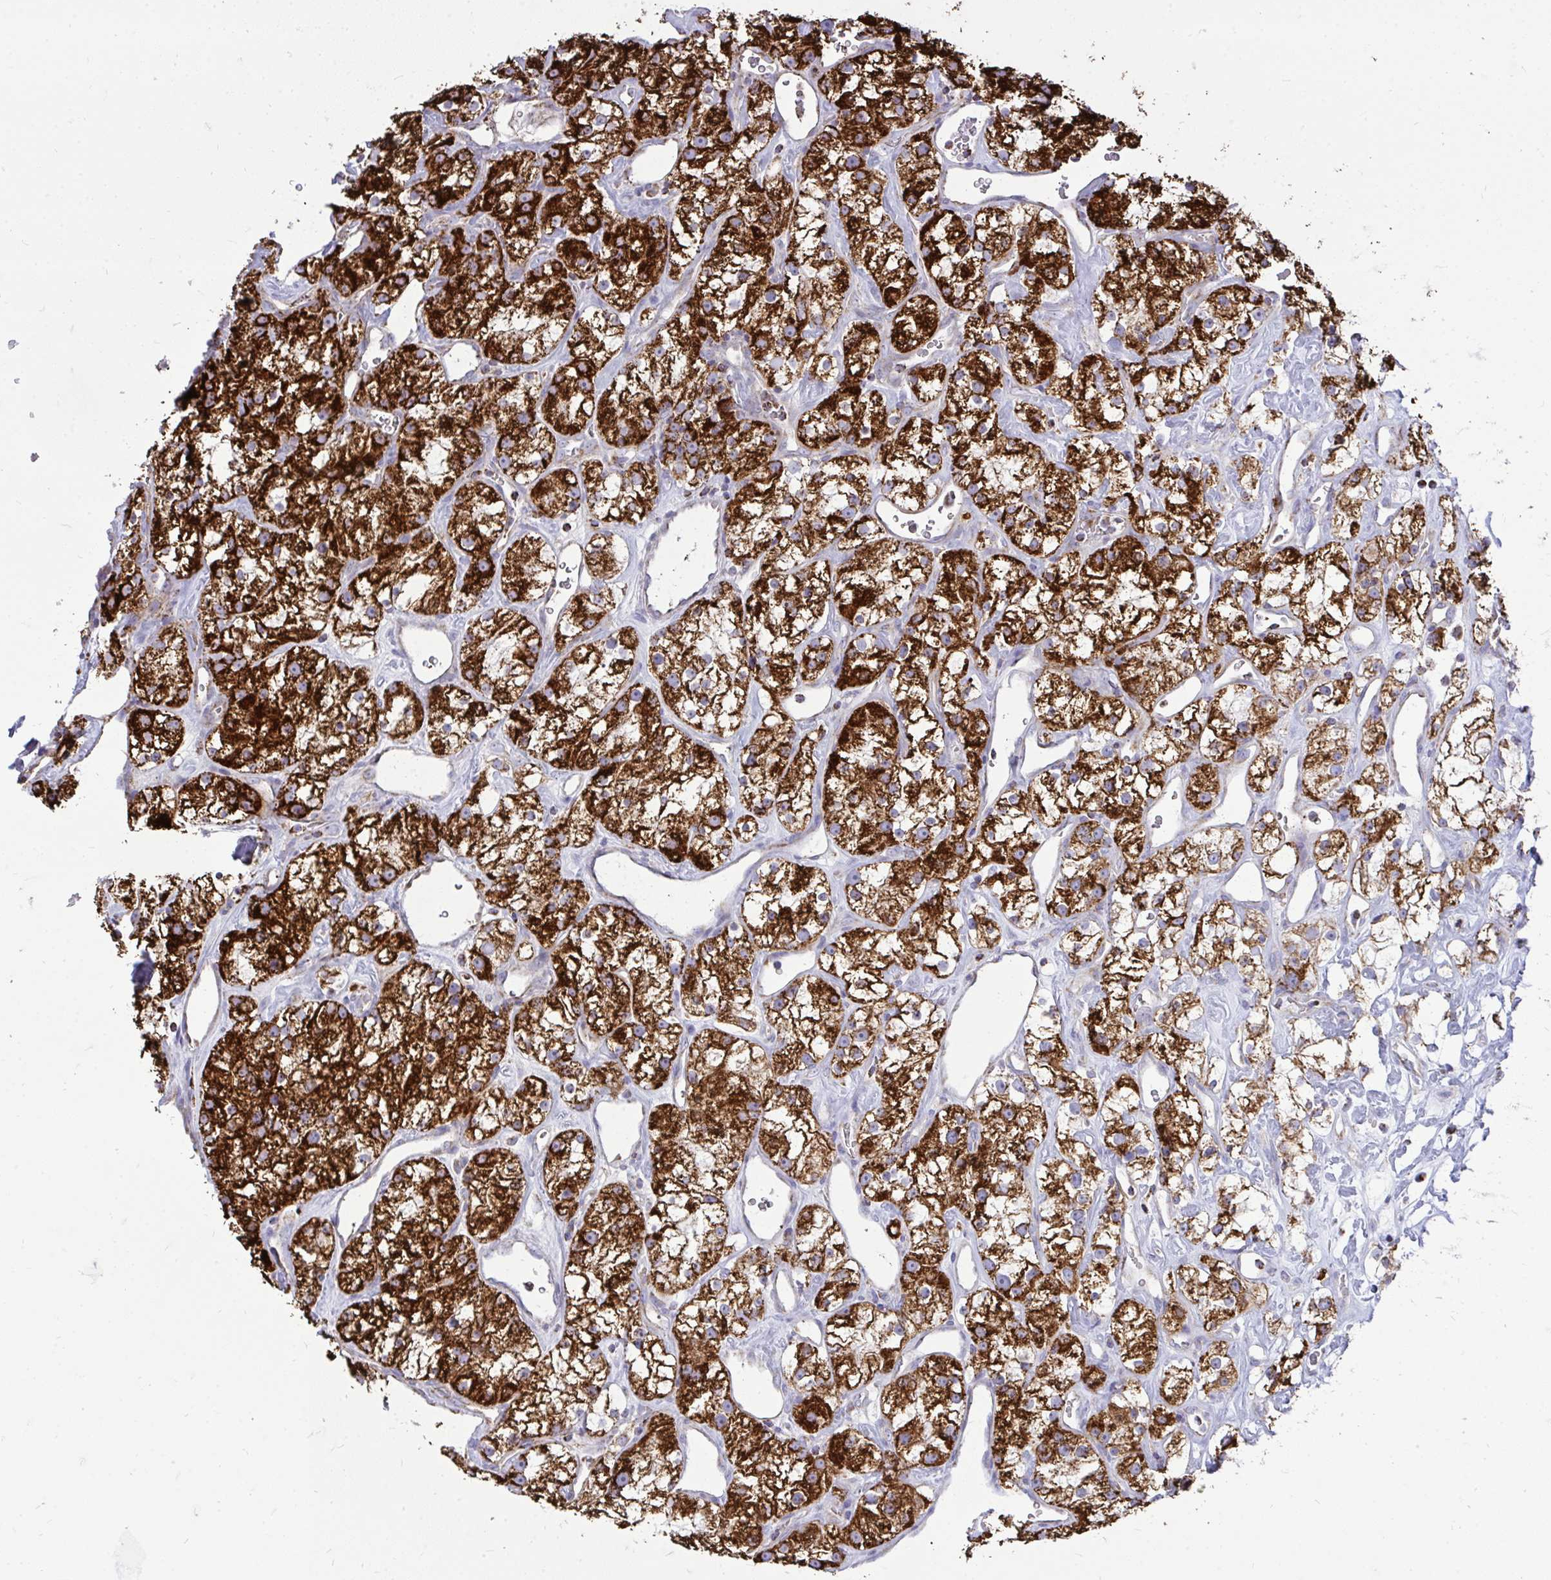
{"staining": {"intensity": "strong", "quantity": ">75%", "location": "cytoplasmic/membranous"}, "tissue": "renal cancer", "cell_type": "Tumor cells", "image_type": "cancer", "snomed": [{"axis": "morphology", "description": "Adenocarcinoma, NOS"}, {"axis": "topography", "description": "Kidney"}], "caption": "Protein staining demonstrates strong cytoplasmic/membranous staining in approximately >75% of tumor cells in renal adenocarcinoma.", "gene": "SPTBN2", "patient": {"sex": "male", "age": 77}}